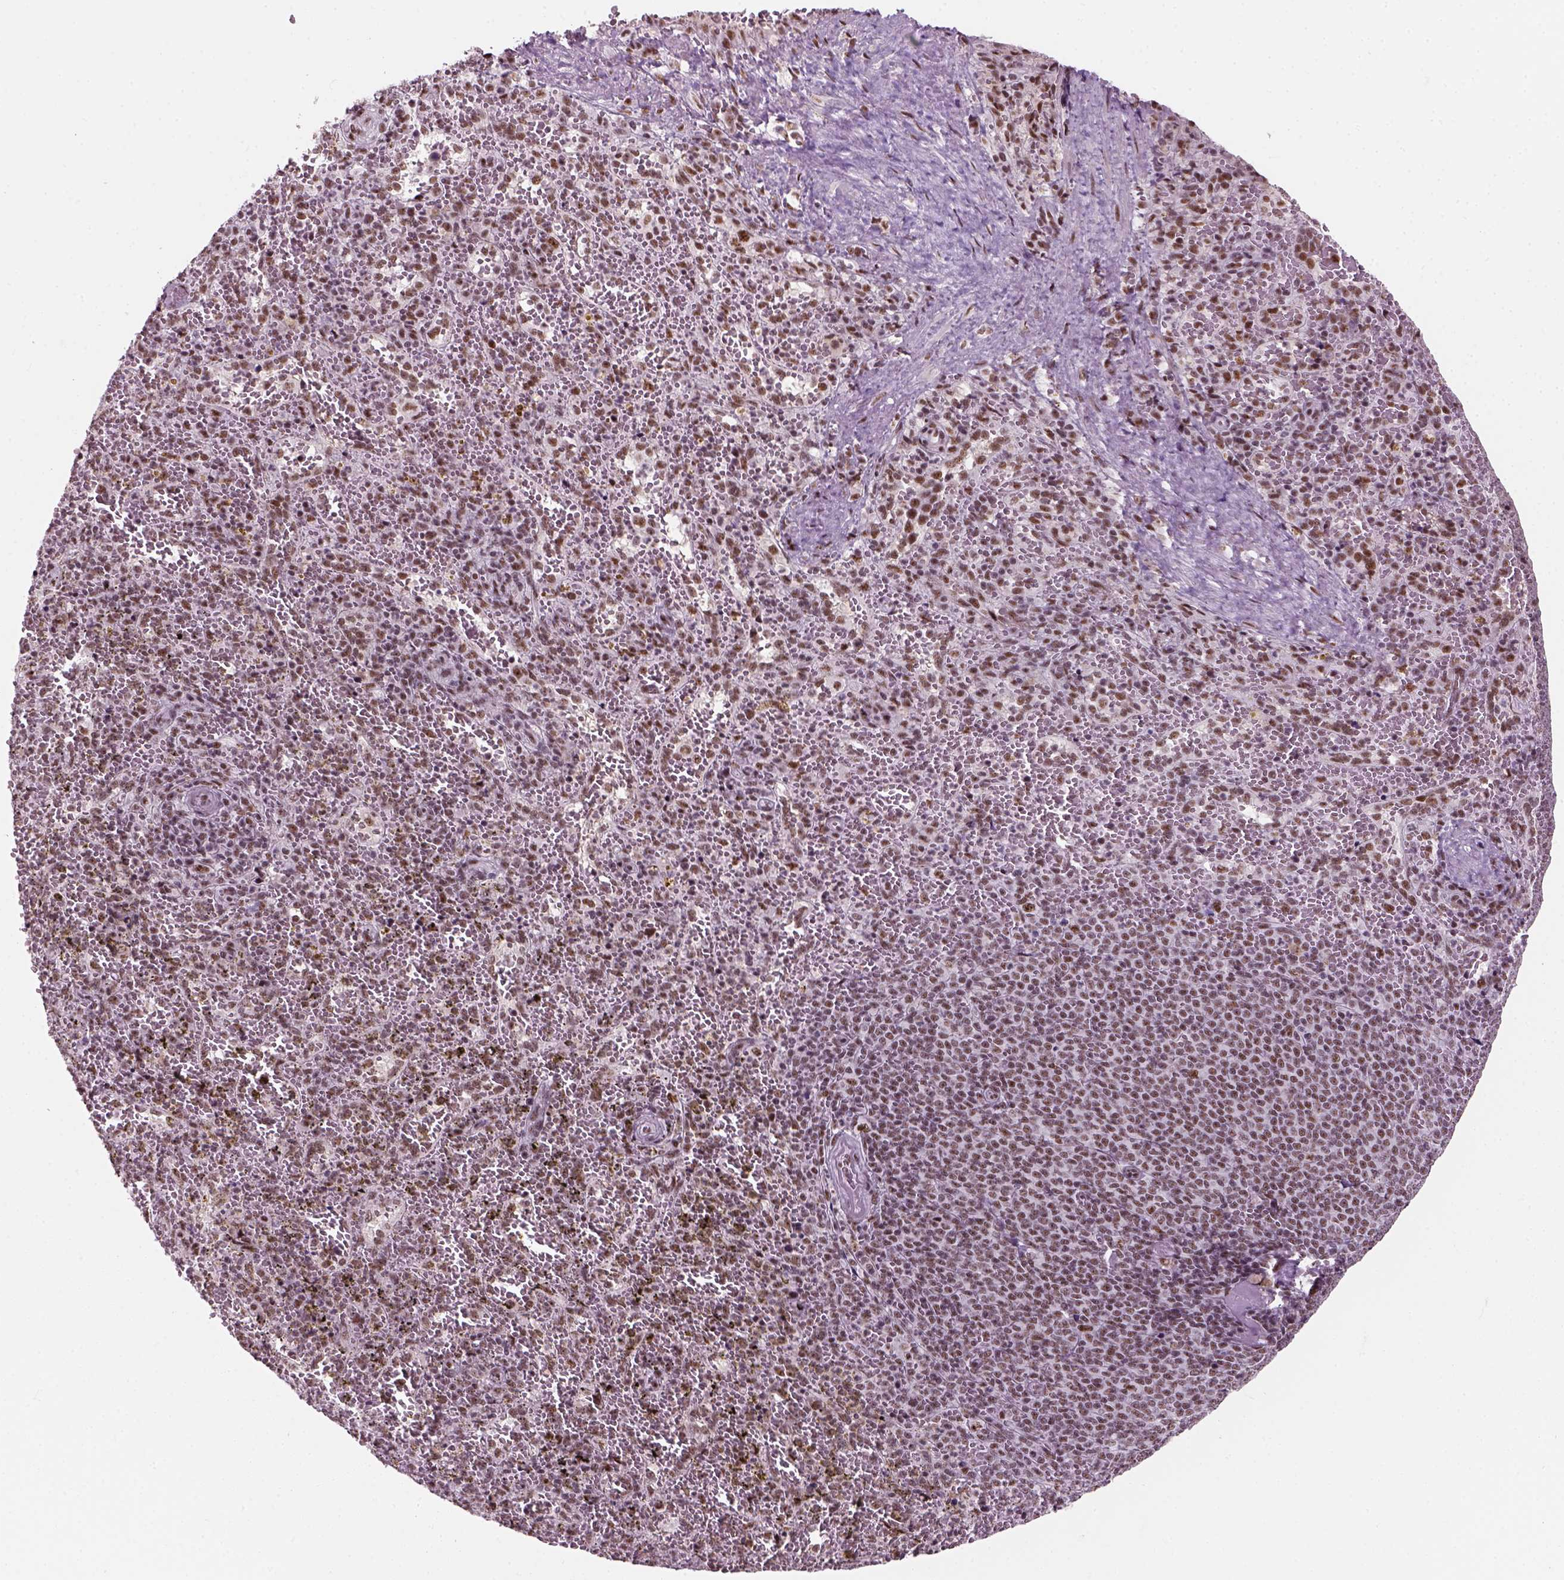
{"staining": {"intensity": "moderate", "quantity": "25%-75%", "location": "nuclear"}, "tissue": "spleen", "cell_type": "Cells in red pulp", "image_type": "normal", "snomed": [{"axis": "morphology", "description": "Normal tissue, NOS"}, {"axis": "topography", "description": "Spleen"}], "caption": "A brown stain highlights moderate nuclear positivity of a protein in cells in red pulp of unremarkable spleen. (DAB = brown stain, brightfield microscopy at high magnification).", "gene": "GTF2F1", "patient": {"sex": "female", "age": 50}}